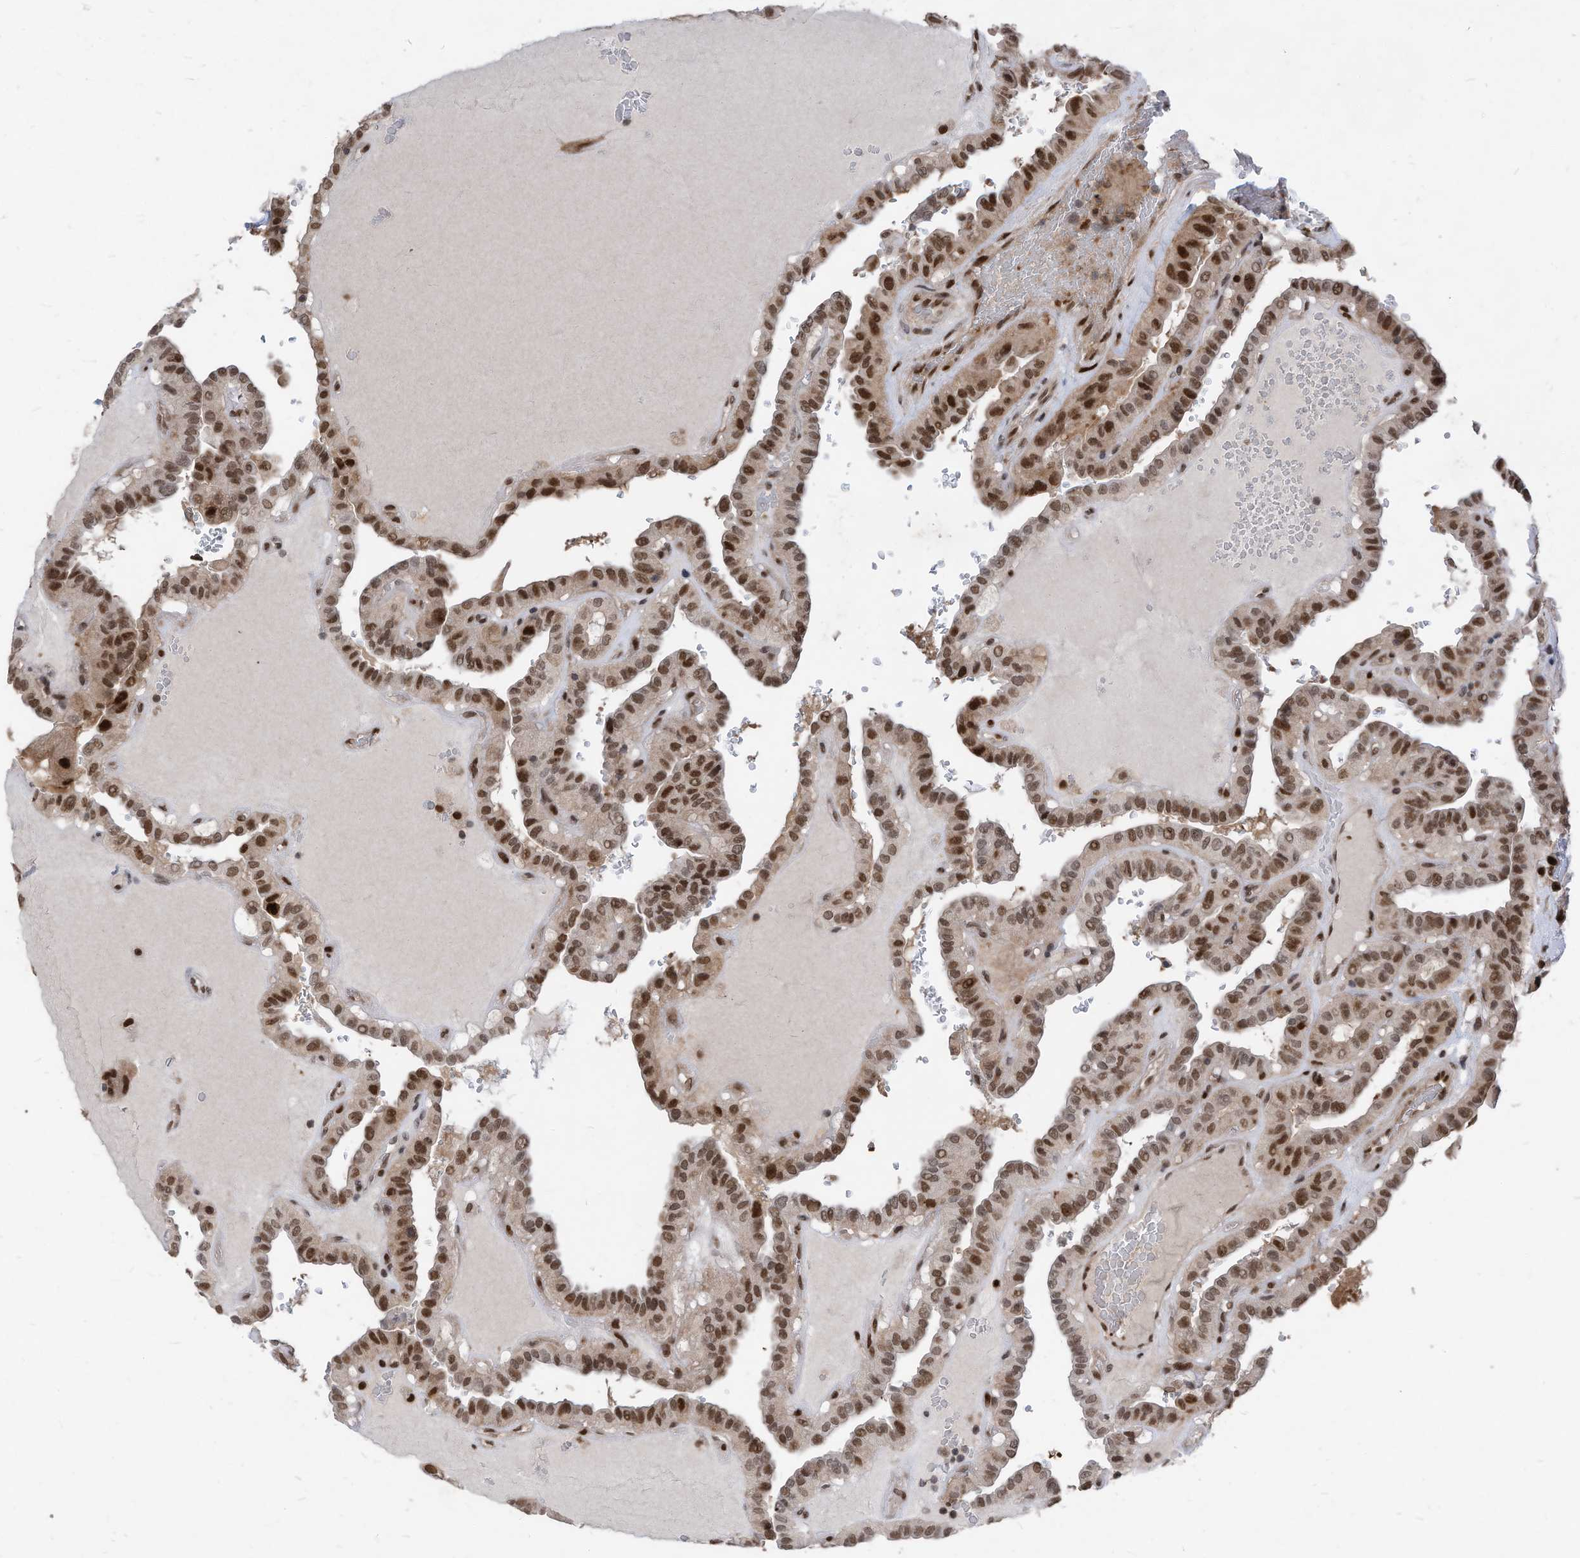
{"staining": {"intensity": "moderate", "quantity": ">75%", "location": "nuclear"}, "tissue": "thyroid cancer", "cell_type": "Tumor cells", "image_type": "cancer", "snomed": [{"axis": "morphology", "description": "Papillary adenocarcinoma, NOS"}, {"axis": "topography", "description": "Thyroid gland"}], "caption": "Thyroid cancer was stained to show a protein in brown. There is medium levels of moderate nuclear staining in approximately >75% of tumor cells.", "gene": "KPNB1", "patient": {"sex": "male", "age": 77}}